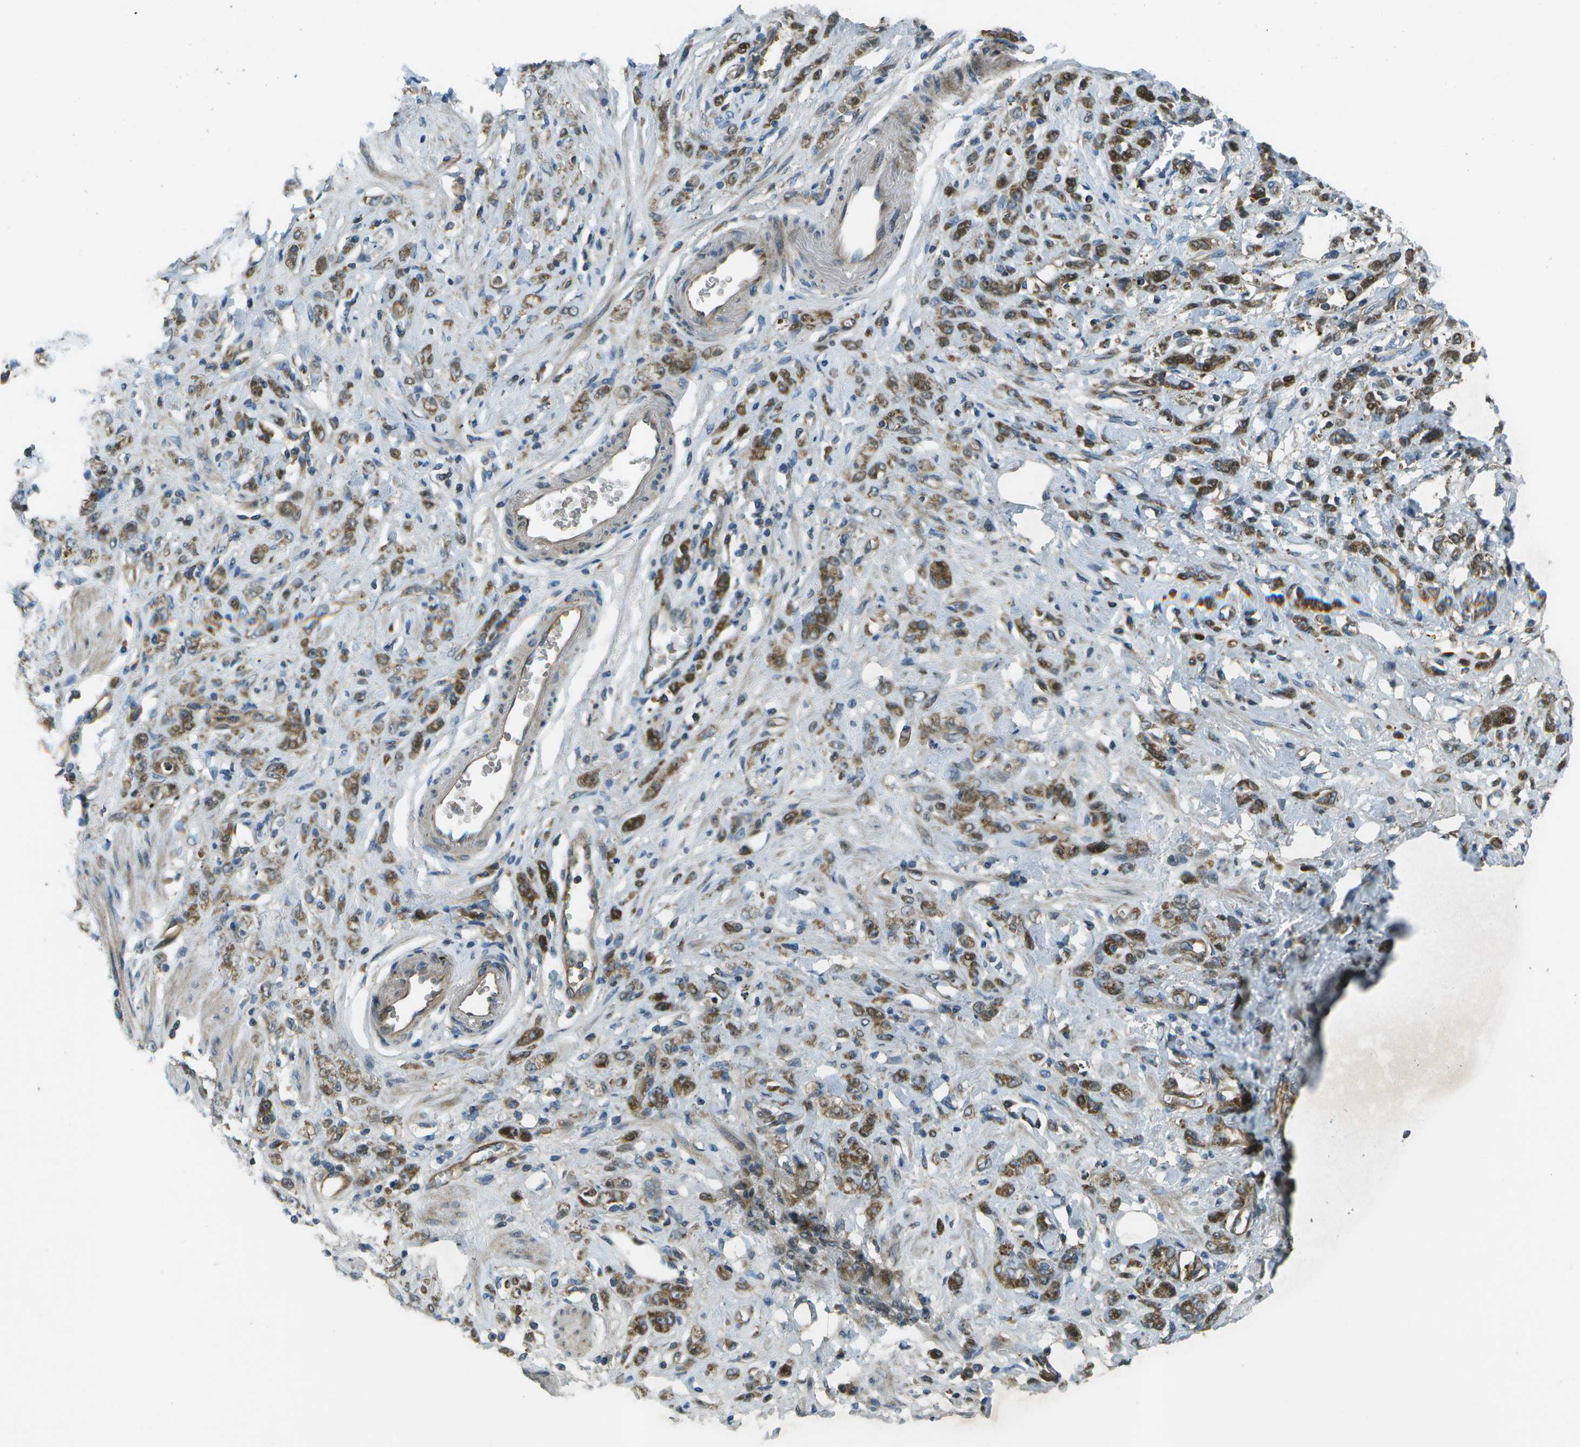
{"staining": {"intensity": "strong", "quantity": ">75%", "location": "cytoplasmic/membranous"}, "tissue": "stomach cancer", "cell_type": "Tumor cells", "image_type": "cancer", "snomed": [{"axis": "morphology", "description": "Normal tissue, NOS"}, {"axis": "morphology", "description": "Adenocarcinoma, NOS"}, {"axis": "topography", "description": "Stomach"}], "caption": "An immunohistochemistry photomicrograph of tumor tissue is shown. Protein staining in brown labels strong cytoplasmic/membranous positivity in adenocarcinoma (stomach) within tumor cells. (DAB IHC, brown staining for protein, blue staining for nuclei).", "gene": "PXYLP1", "patient": {"sex": "male", "age": 82}}